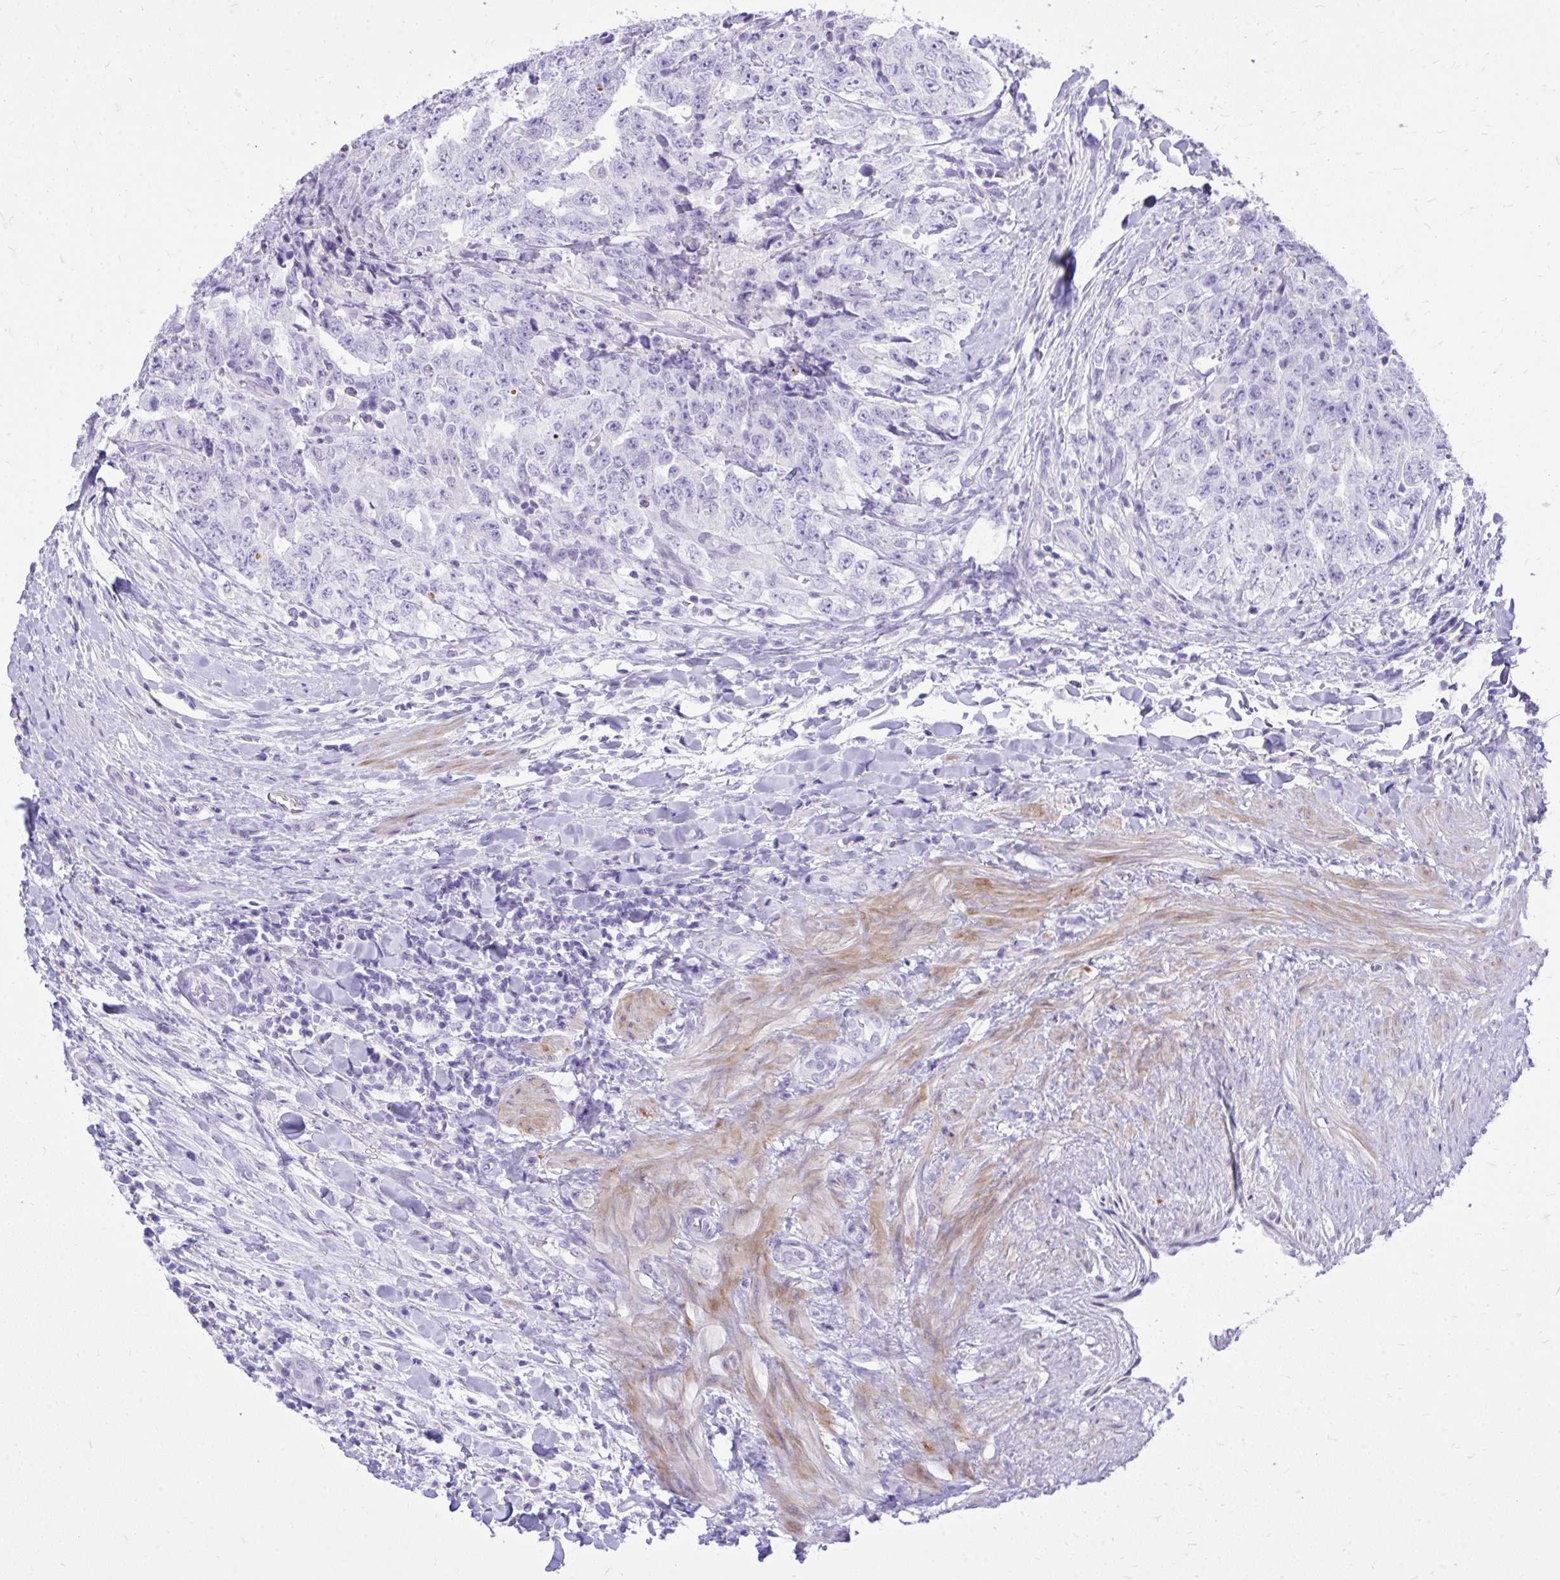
{"staining": {"intensity": "negative", "quantity": "none", "location": "none"}, "tissue": "testis cancer", "cell_type": "Tumor cells", "image_type": "cancer", "snomed": [{"axis": "morphology", "description": "Carcinoma, Embryonal, NOS"}, {"axis": "topography", "description": "Testis"}], "caption": "Immunohistochemistry of testis cancer (embryonal carcinoma) reveals no staining in tumor cells.", "gene": "GABRA1", "patient": {"sex": "male", "age": 24}}